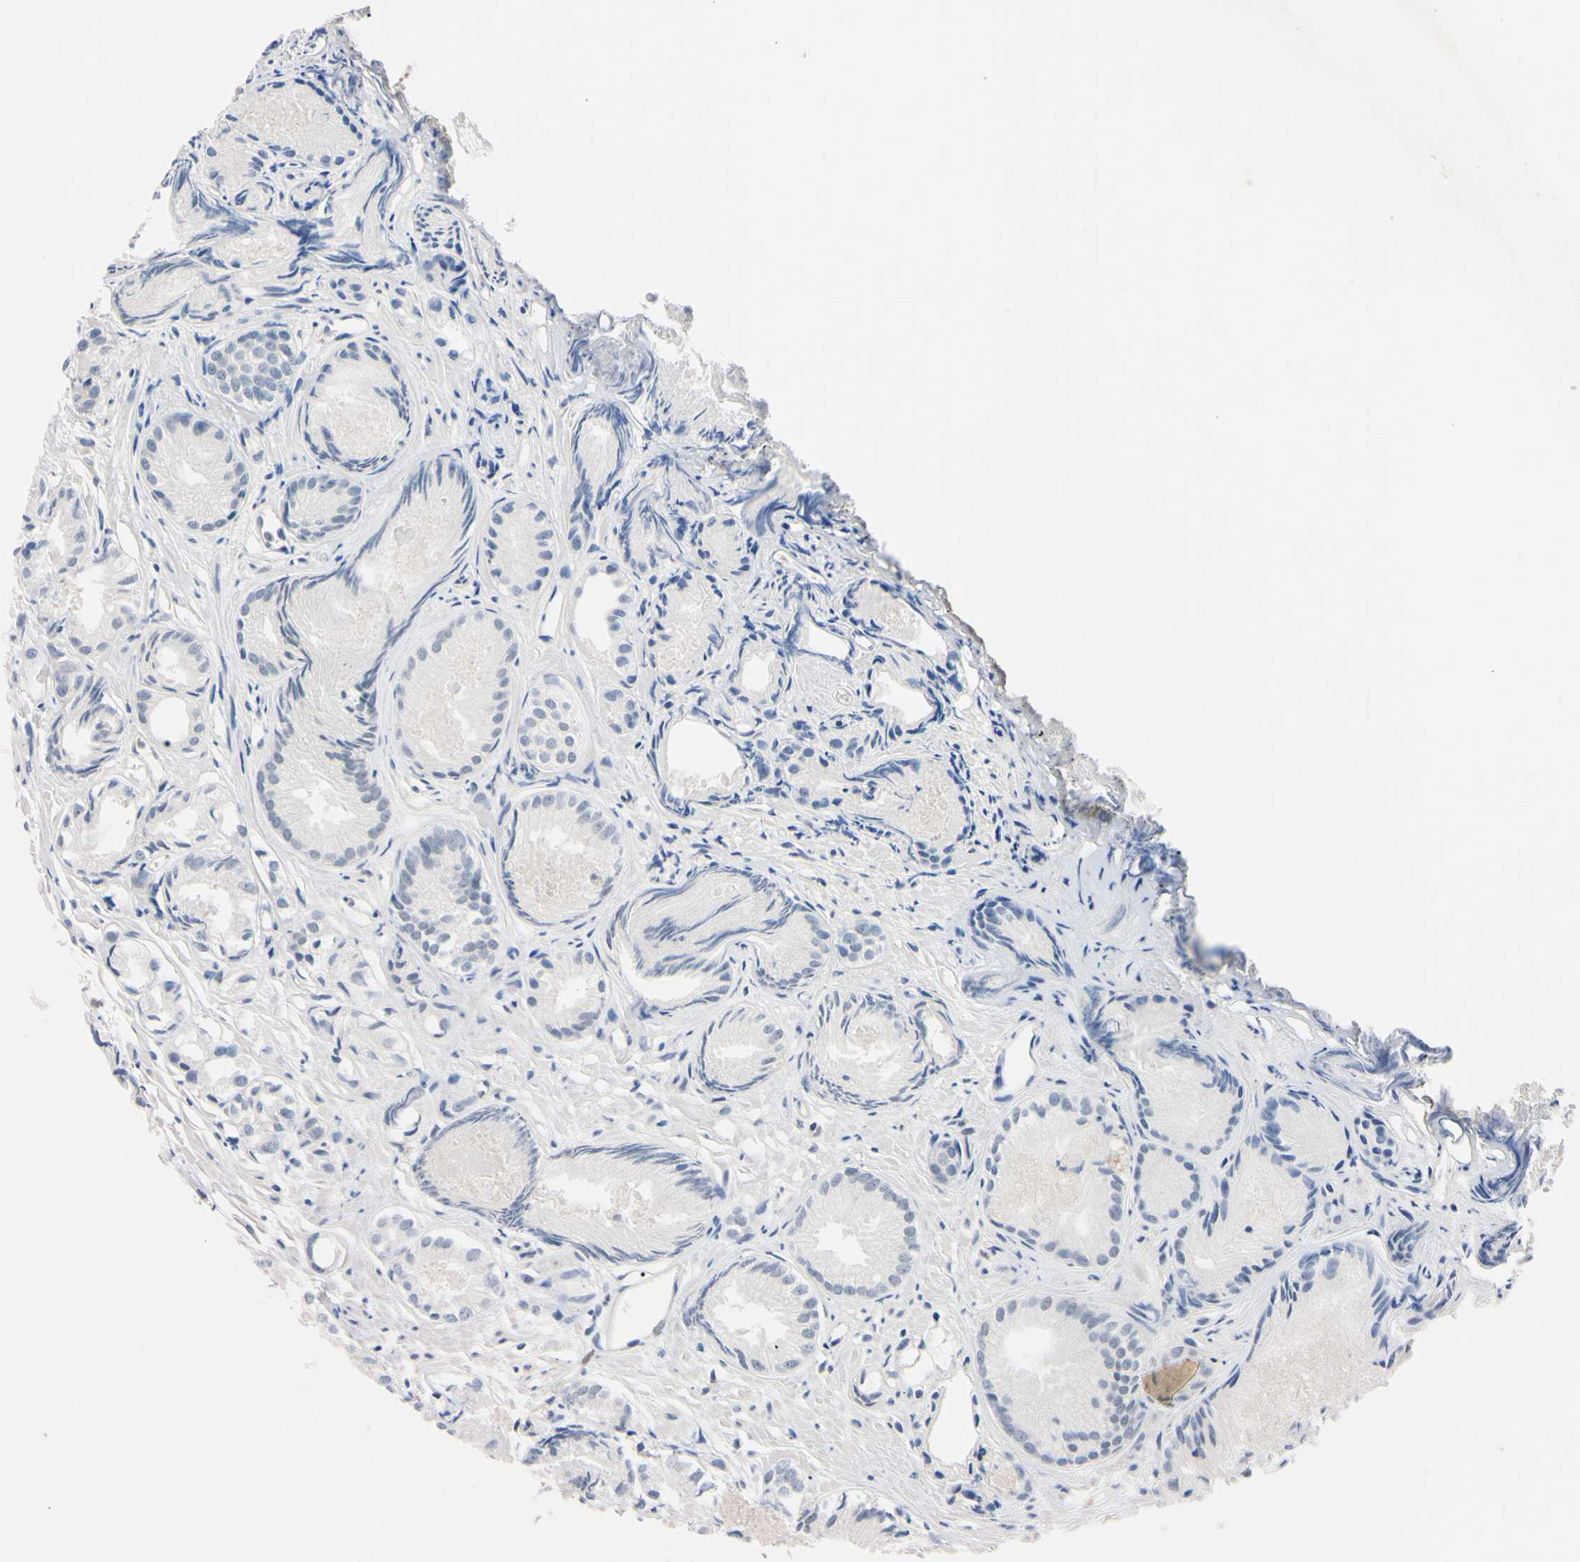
{"staining": {"intensity": "negative", "quantity": "none", "location": "none"}, "tissue": "prostate cancer", "cell_type": "Tumor cells", "image_type": "cancer", "snomed": [{"axis": "morphology", "description": "Adenocarcinoma, Low grade"}, {"axis": "topography", "description": "Prostate"}], "caption": "High magnification brightfield microscopy of prostate cancer stained with DAB (brown) and counterstained with hematoxylin (blue): tumor cells show no significant expression. The staining was performed using DAB (3,3'-diaminobenzidine) to visualize the protein expression in brown, while the nuclei were stained in blue with hematoxylin (Magnification: 20x).", "gene": "UBE2I", "patient": {"sex": "male", "age": 72}}